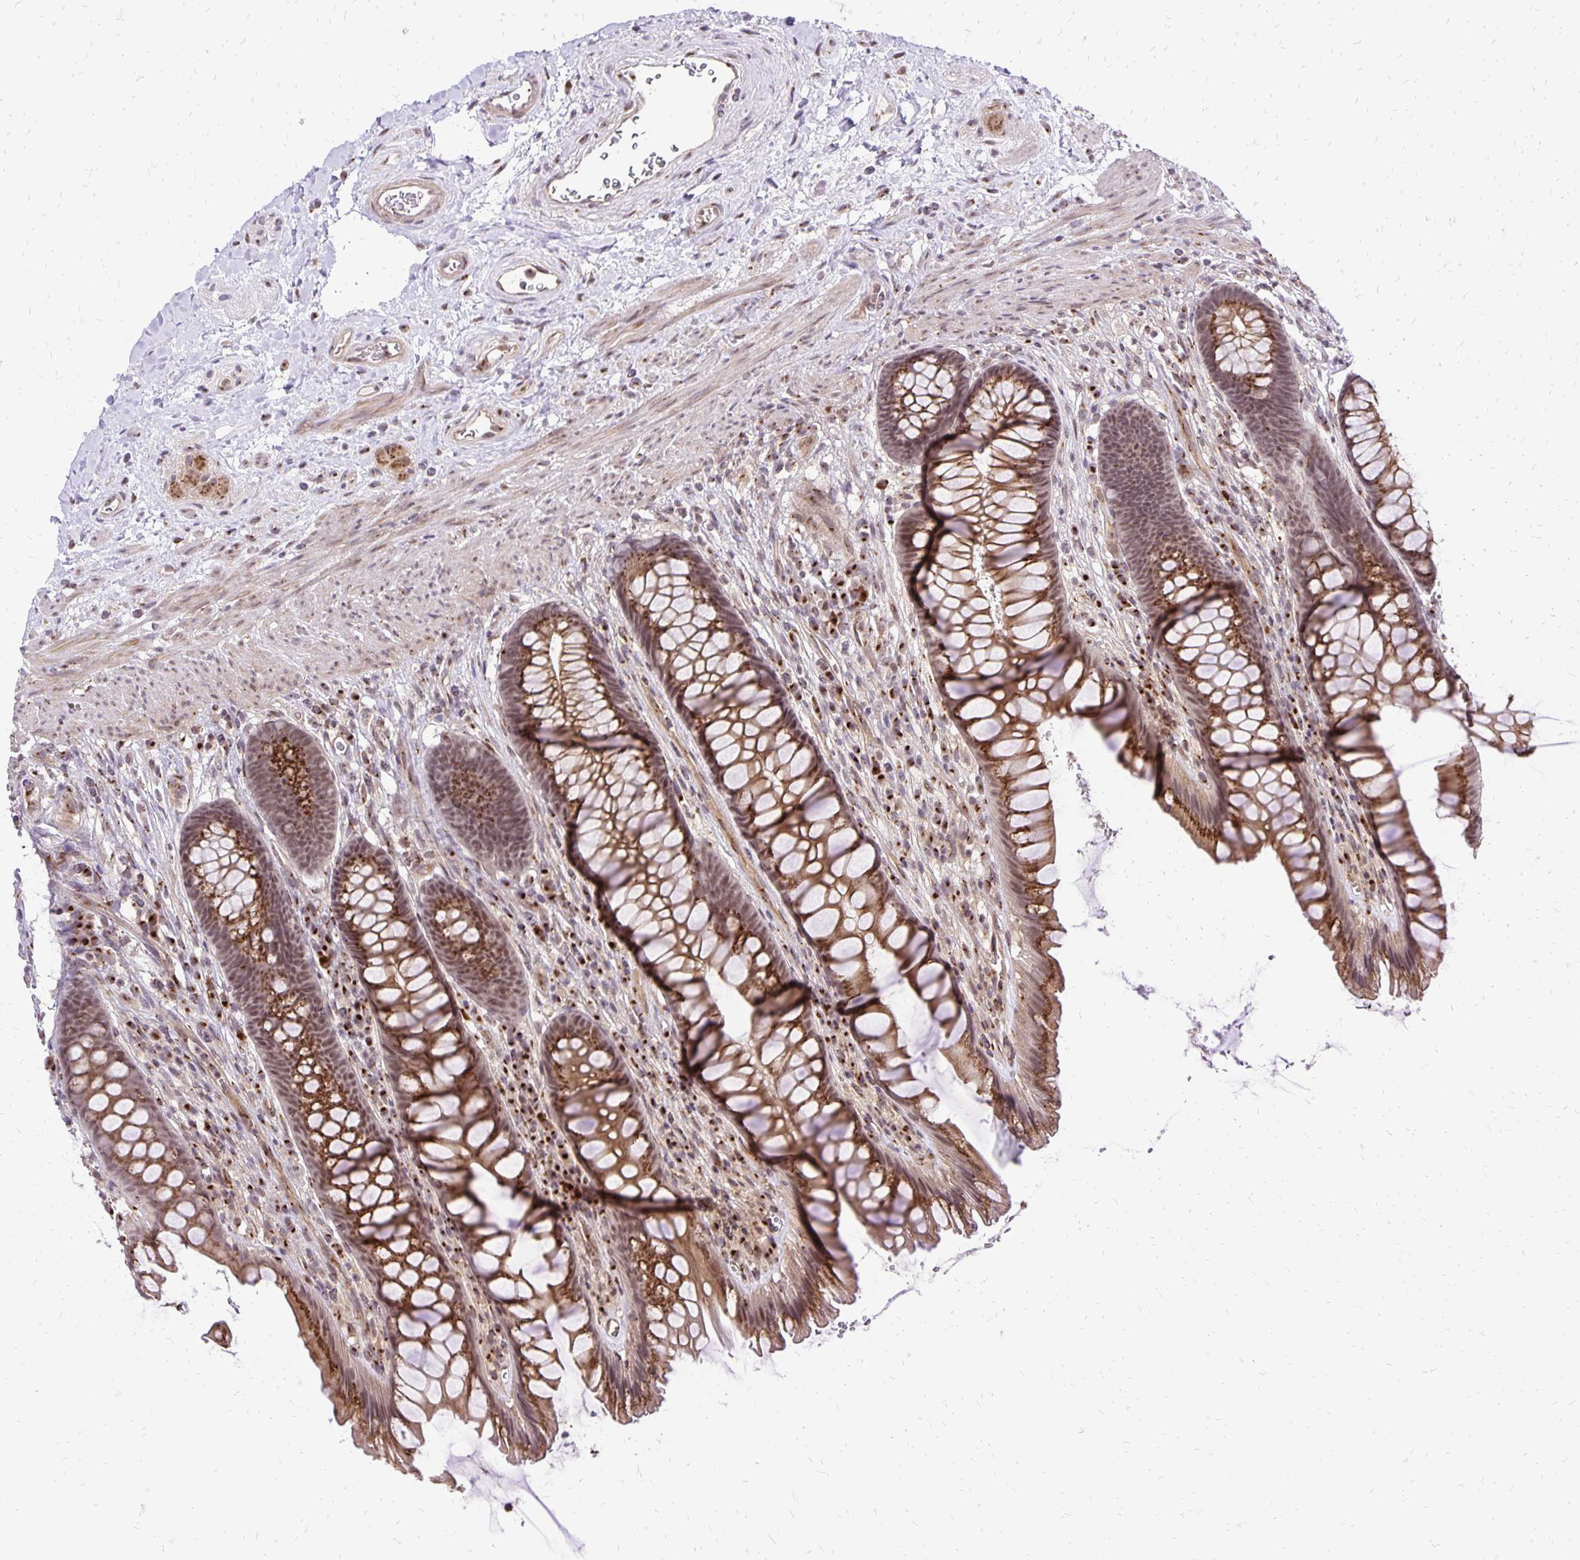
{"staining": {"intensity": "moderate", "quantity": ">75%", "location": "cytoplasmic/membranous,nuclear"}, "tissue": "rectum", "cell_type": "Glandular cells", "image_type": "normal", "snomed": [{"axis": "morphology", "description": "Normal tissue, NOS"}, {"axis": "topography", "description": "Rectum"}], "caption": "Immunohistochemical staining of unremarkable rectum exhibits medium levels of moderate cytoplasmic/membranous,nuclear staining in approximately >75% of glandular cells. Using DAB (brown) and hematoxylin (blue) stains, captured at high magnification using brightfield microscopy.", "gene": "GOLGA5", "patient": {"sex": "male", "age": 53}}